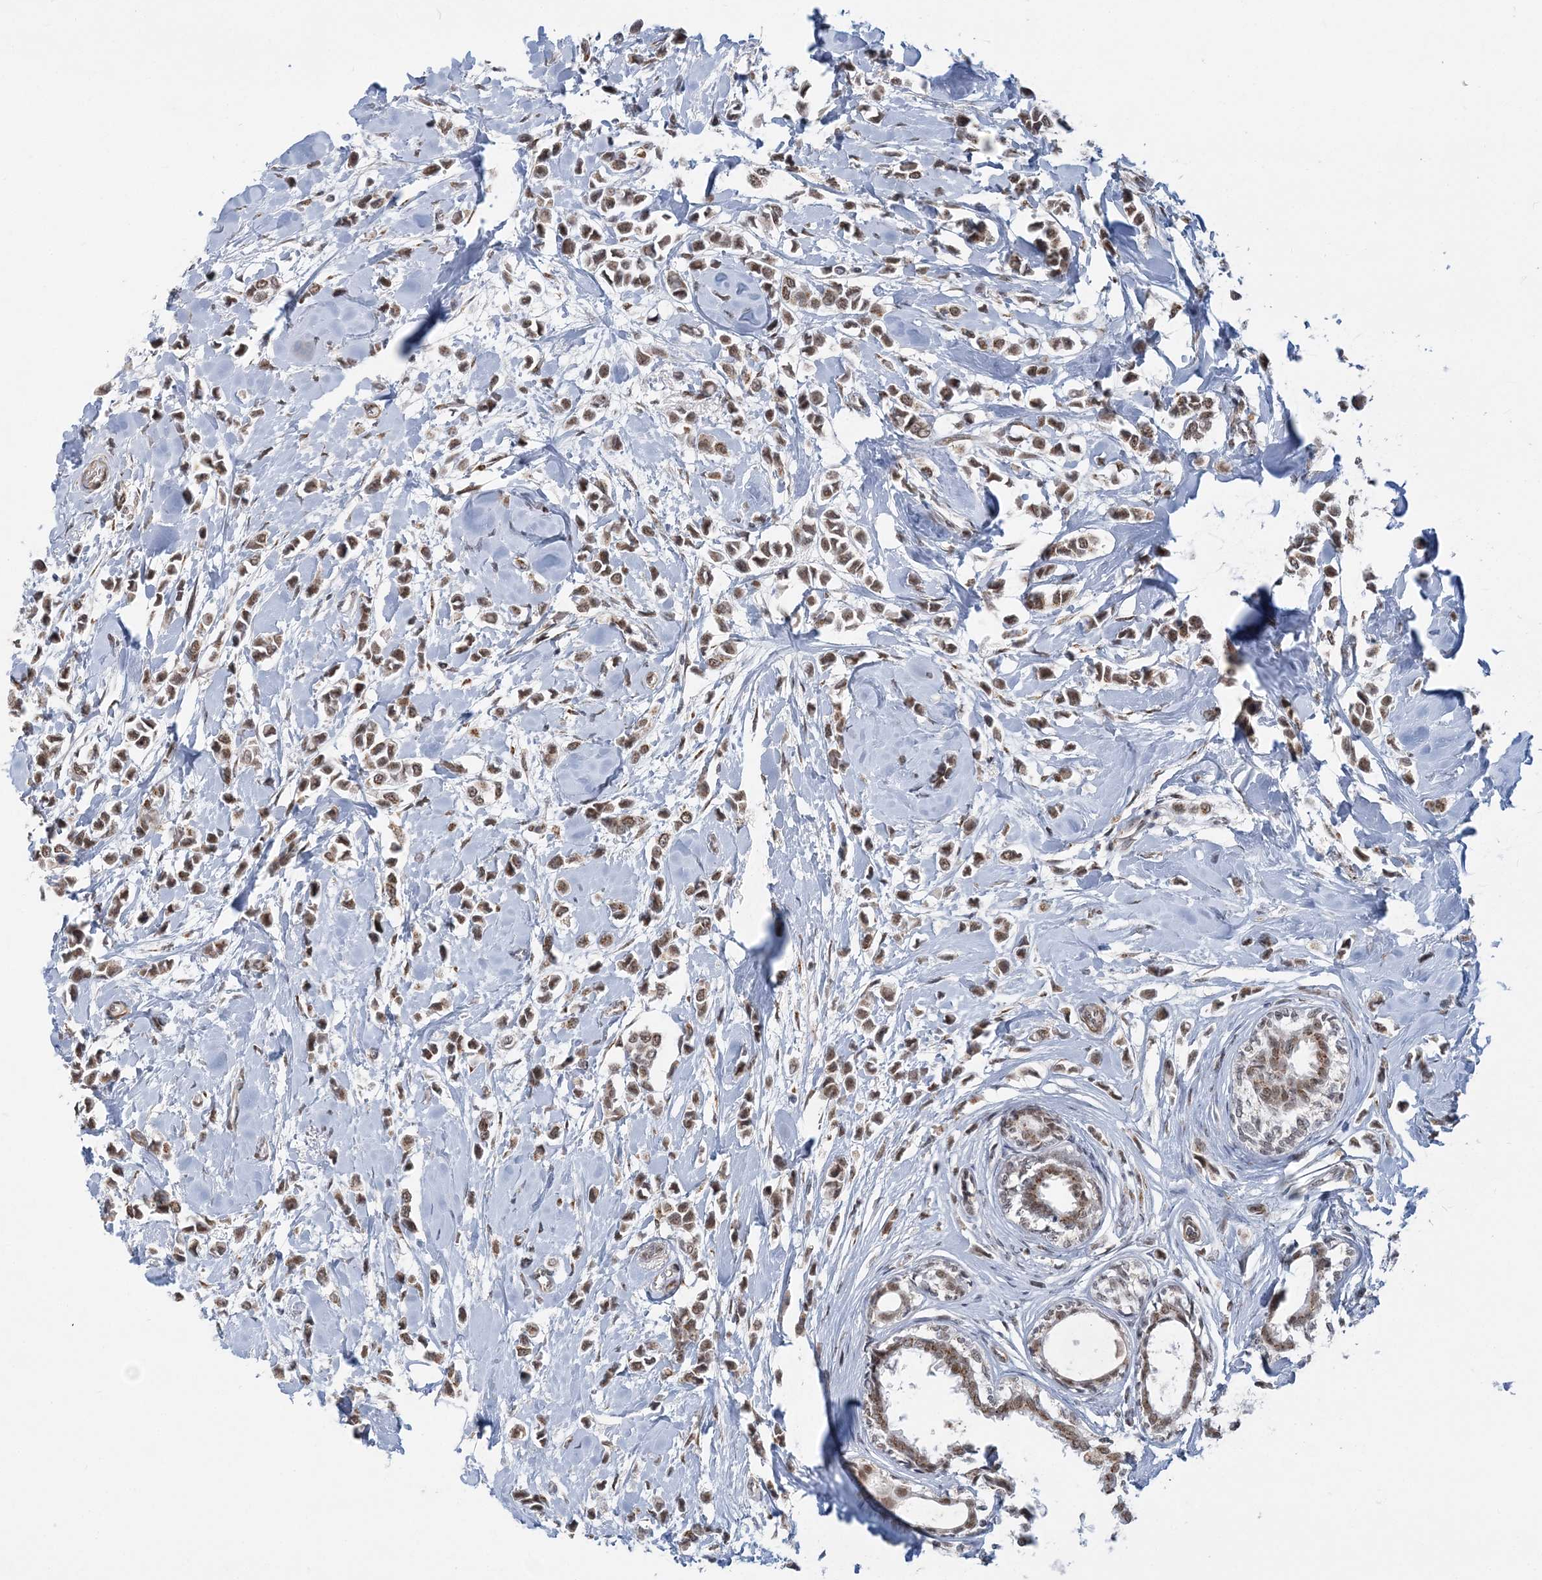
{"staining": {"intensity": "moderate", "quantity": ">75%", "location": "nuclear"}, "tissue": "breast cancer", "cell_type": "Tumor cells", "image_type": "cancer", "snomed": [{"axis": "morphology", "description": "Lobular carcinoma"}, {"axis": "topography", "description": "Breast"}], "caption": "IHC of breast cancer demonstrates medium levels of moderate nuclear staining in approximately >75% of tumor cells. The staining was performed using DAB, with brown indicating positive protein expression. Nuclei are stained blue with hematoxylin.", "gene": "PLRG1", "patient": {"sex": "female", "age": 51}}